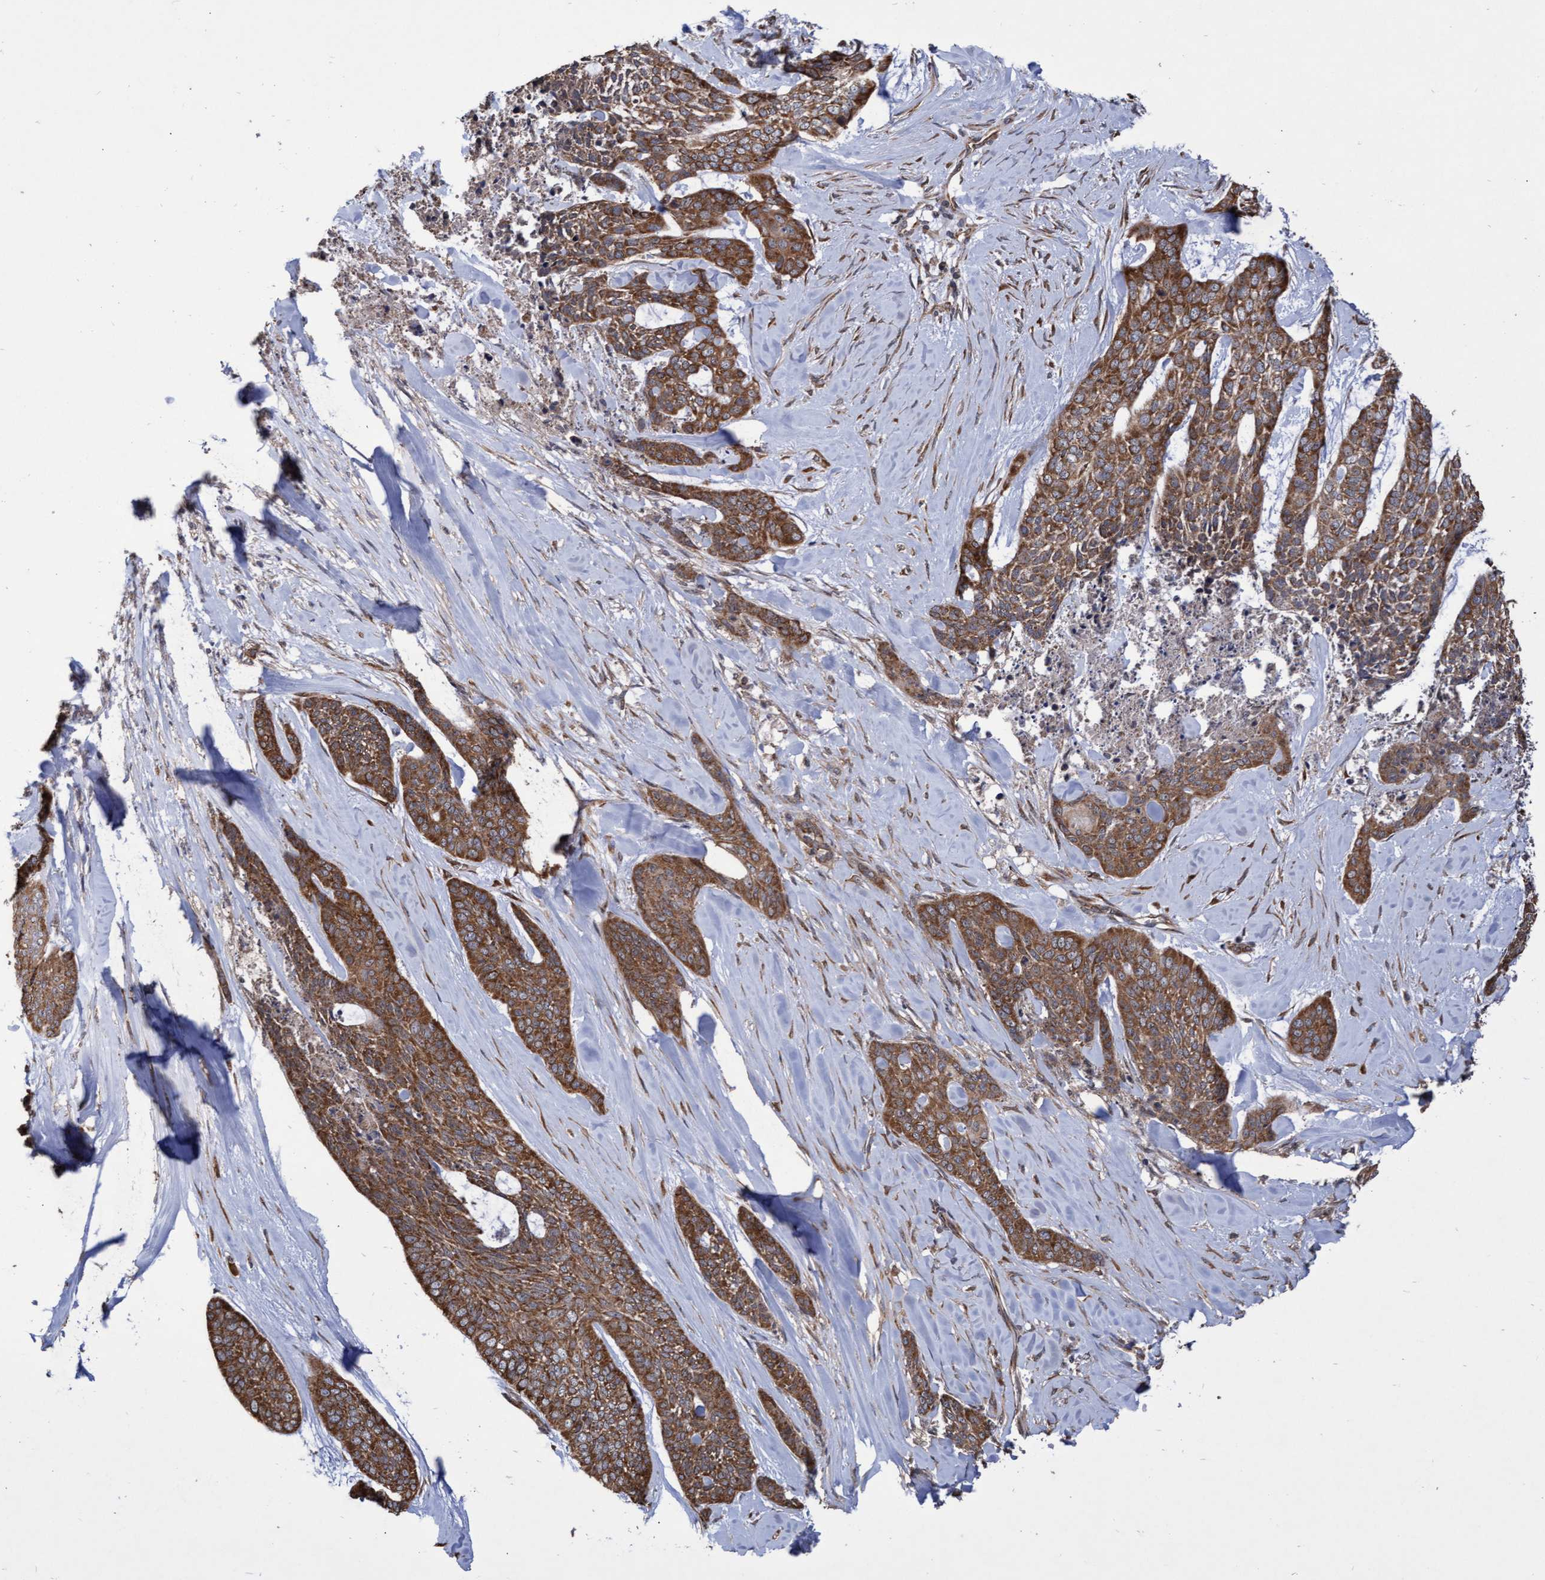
{"staining": {"intensity": "strong", "quantity": ">75%", "location": "cytoplasmic/membranous,nuclear"}, "tissue": "skin cancer", "cell_type": "Tumor cells", "image_type": "cancer", "snomed": [{"axis": "morphology", "description": "Basal cell carcinoma"}, {"axis": "topography", "description": "Skin"}], "caption": "Skin cancer stained with IHC exhibits strong cytoplasmic/membranous and nuclear positivity in about >75% of tumor cells. (DAB IHC with brightfield microscopy, high magnification).", "gene": "ABCF2", "patient": {"sex": "female", "age": 64}}